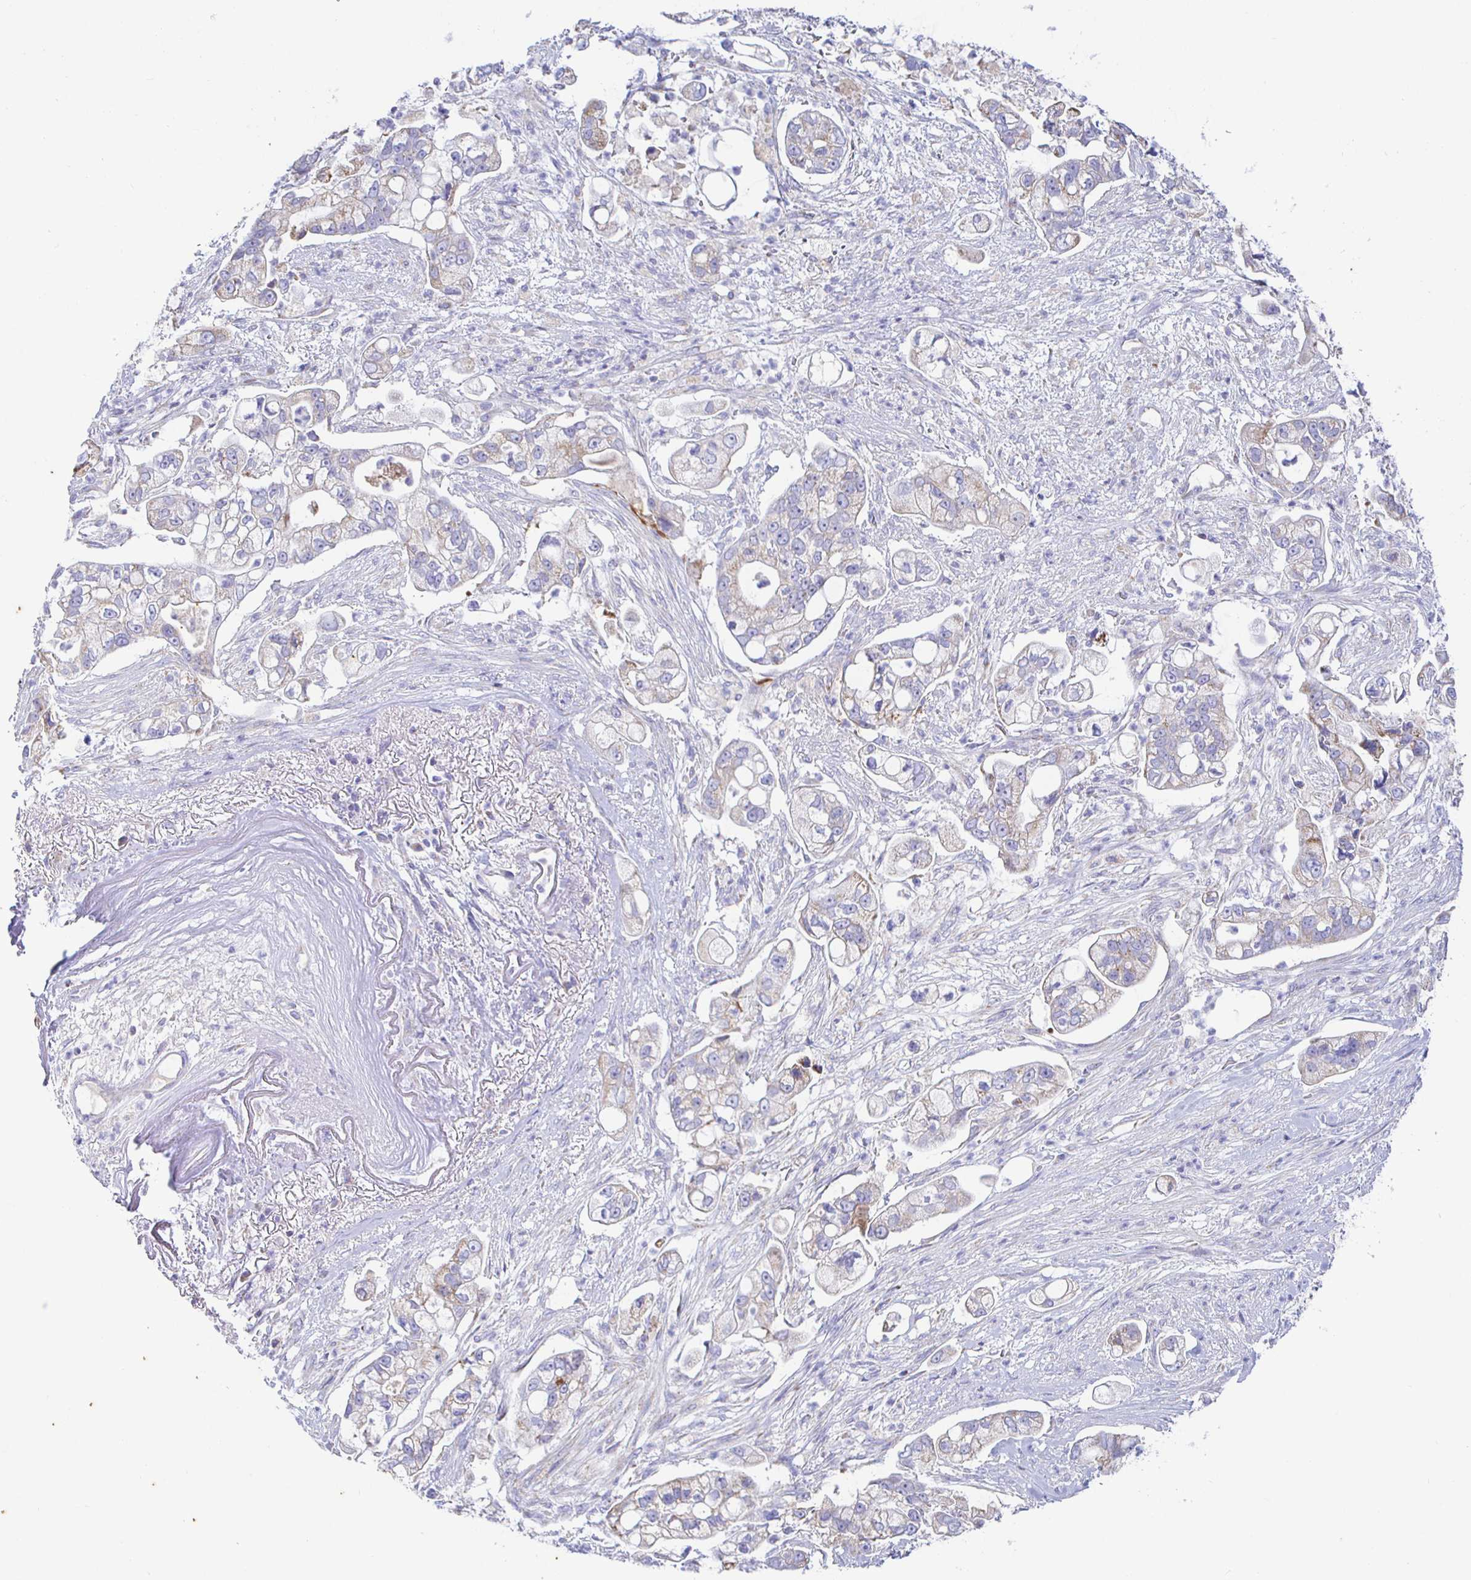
{"staining": {"intensity": "weak", "quantity": "<25%", "location": "cytoplasmic/membranous"}, "tissue": "pancreatic cancer", "cell_type": "Tumor cells", "image_type": "cancer", "snomed": [{"axis": "morphology", "description": "Adenocarcinoma, NOS"}, {"axis": "topography", "description": "Pancreas"}], "caption": "An image of pancreatic cancer (adenocarcinoma) stained for a protein reveals no brown staining in tumor cells. (DAB immunohistochemistry, high magnification).", "gene": "SYNGR4", "patient": {"sex": "female", "age": 69}}